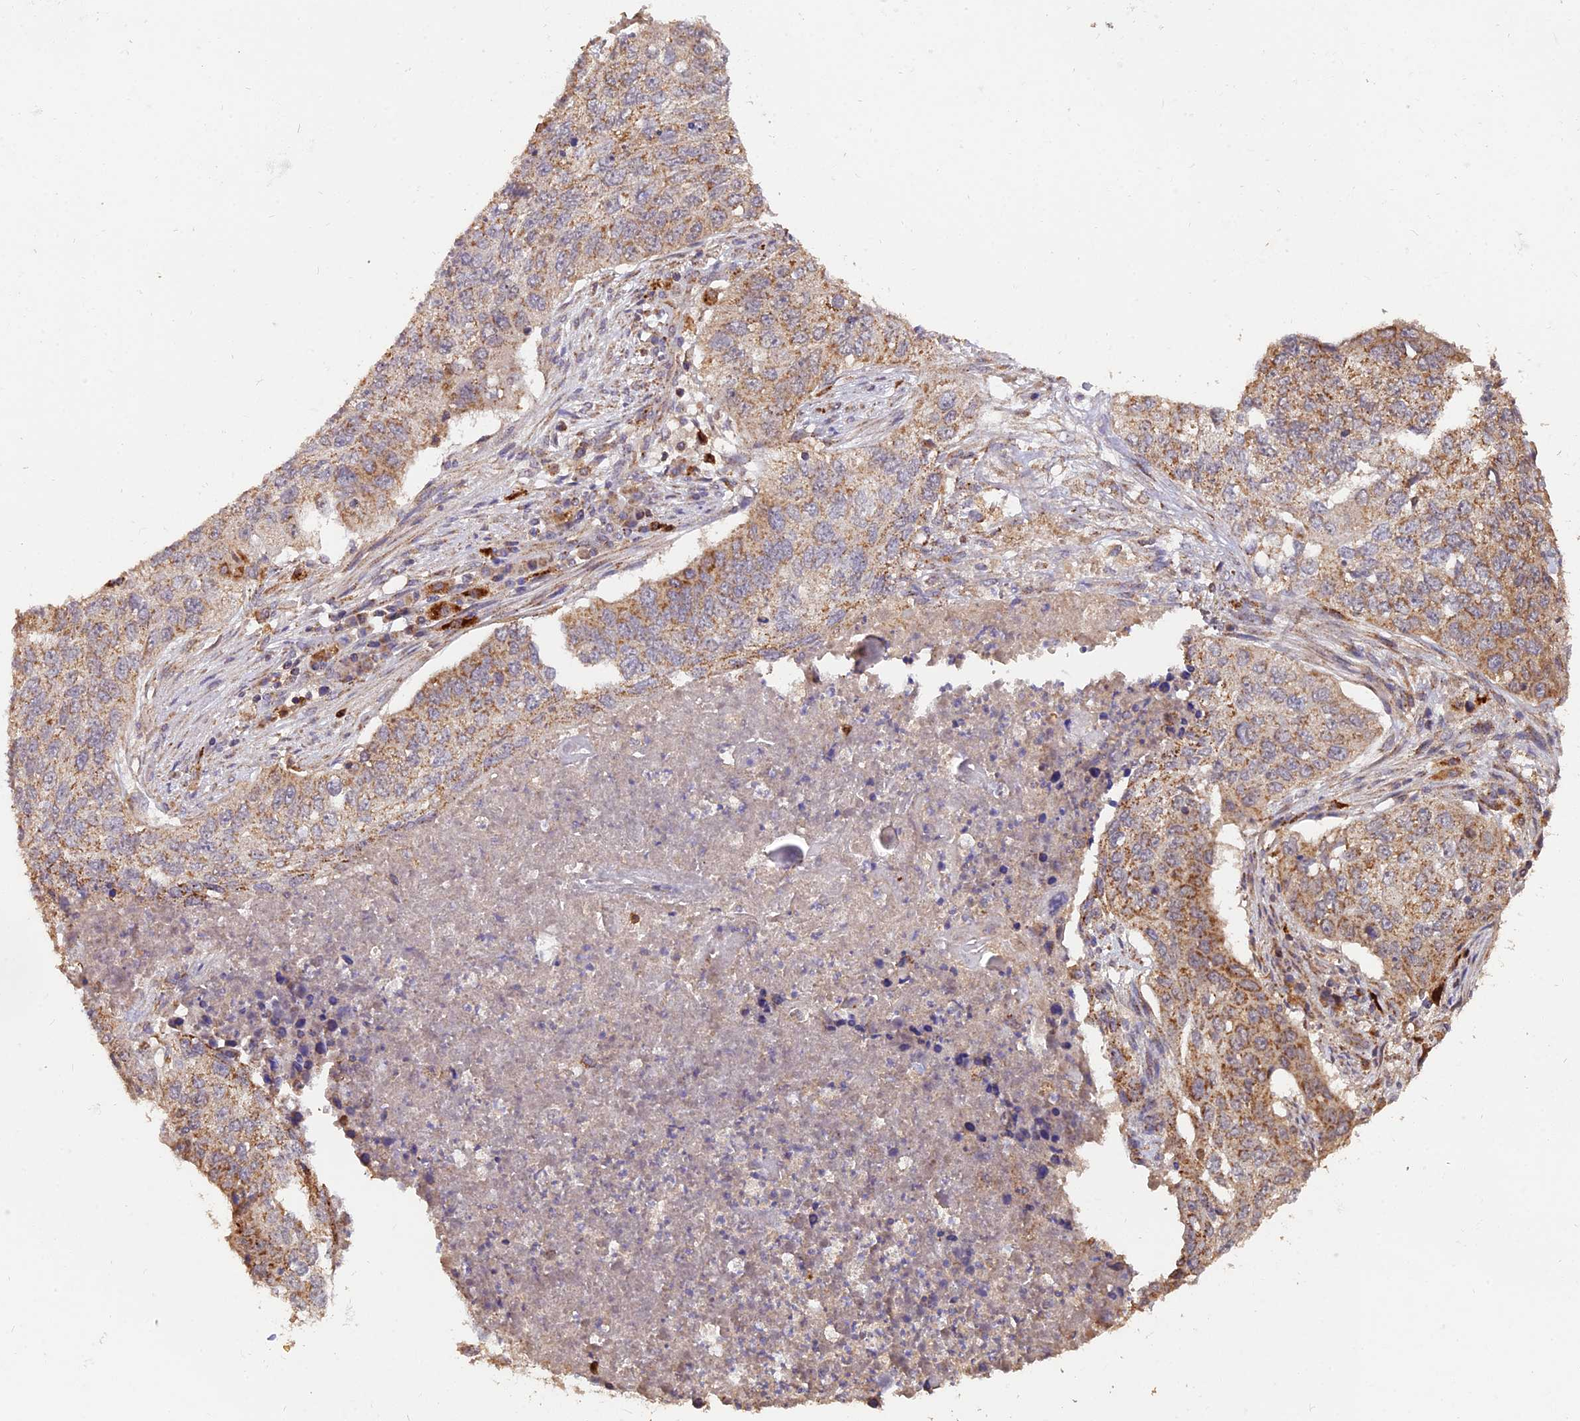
{"staining": {"intensity": "moderate", "quantity": ">75%", "location": "cytoplasmic/membranous"}, "tissue": "lung cancer", "cell_type": "Tumor cells", "image_type": "cancer", "snomed": [{"axis": "morphology", "description": "Squamous cell carcinoma, NOS"}, {"axis": "topography", "description": "Lung"}], "caption": "High-magnification brightfield microscopy of lung squamous cell carcinoma stained with DAB (brown) and counterstained with hematoxylin (blue). tumor cells exhibit moderate cytoplasmic/membranous positivity is appreciated in about>75% of cells.", "gene": "IFT22", "patient": {"sex": "female", "age": 63}}